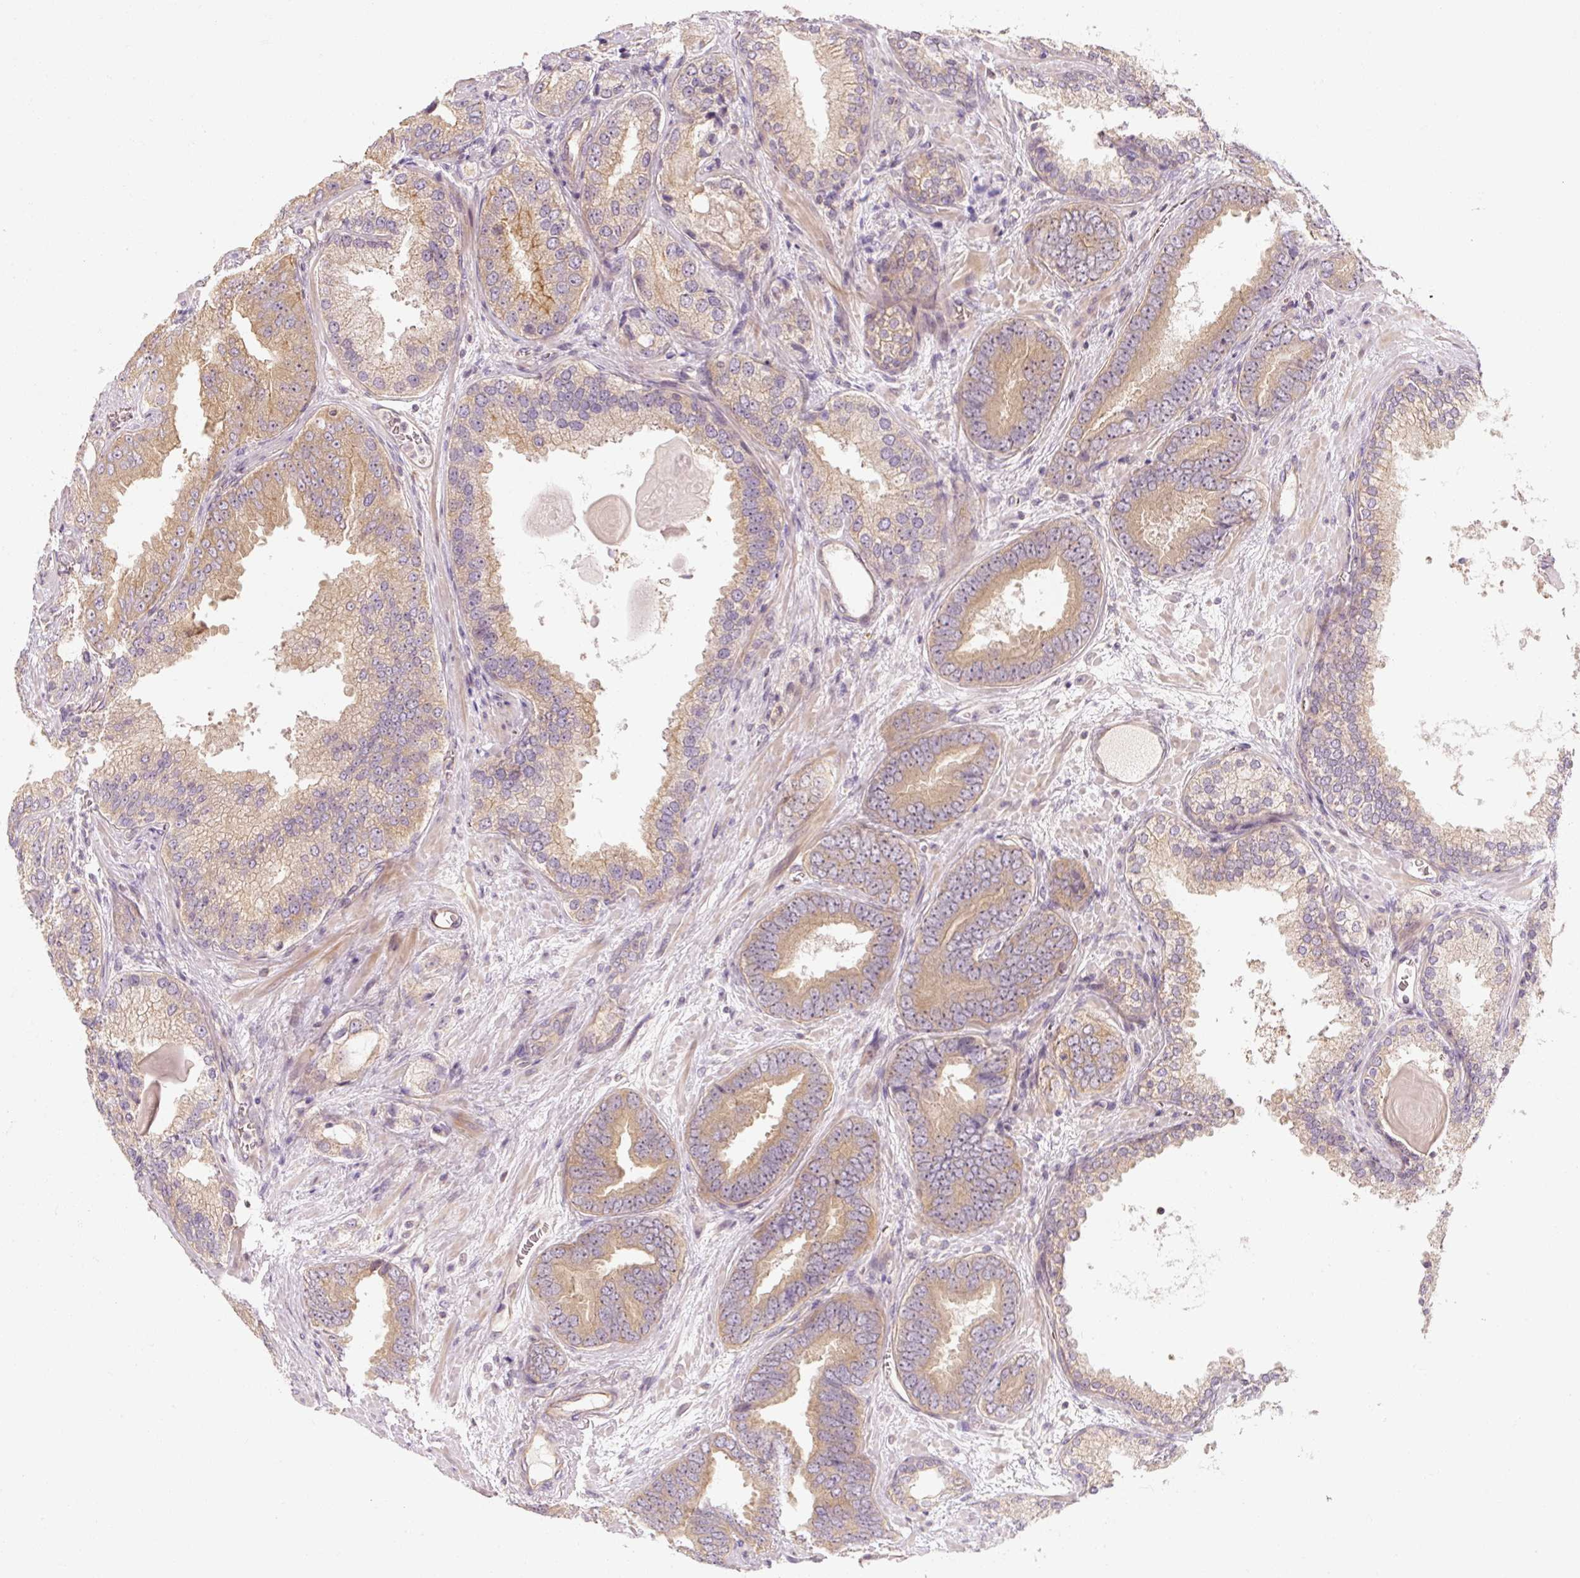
{"staining": {"intensity": "moderate", "quantity": ">75%", "location": "cytoplasmic/membranous"}, "tissue": "prostate cancer", "cell_type": "Tumor cells", "image_type": "cancer", "snomed": [{"axis": "morphology", "description": "Adenocarcinoma, High grade"}, {"axis": "topography", "description": "Prostate"}], "caption": "Moderate cytoplasmic/membranous staining for a protein is identified in about >75% of tumor cells of prostate high-grade adenocarcinoma using IHC.", "gene": "RB1CC1", "patient": {"sex": "male", "age": 63}}